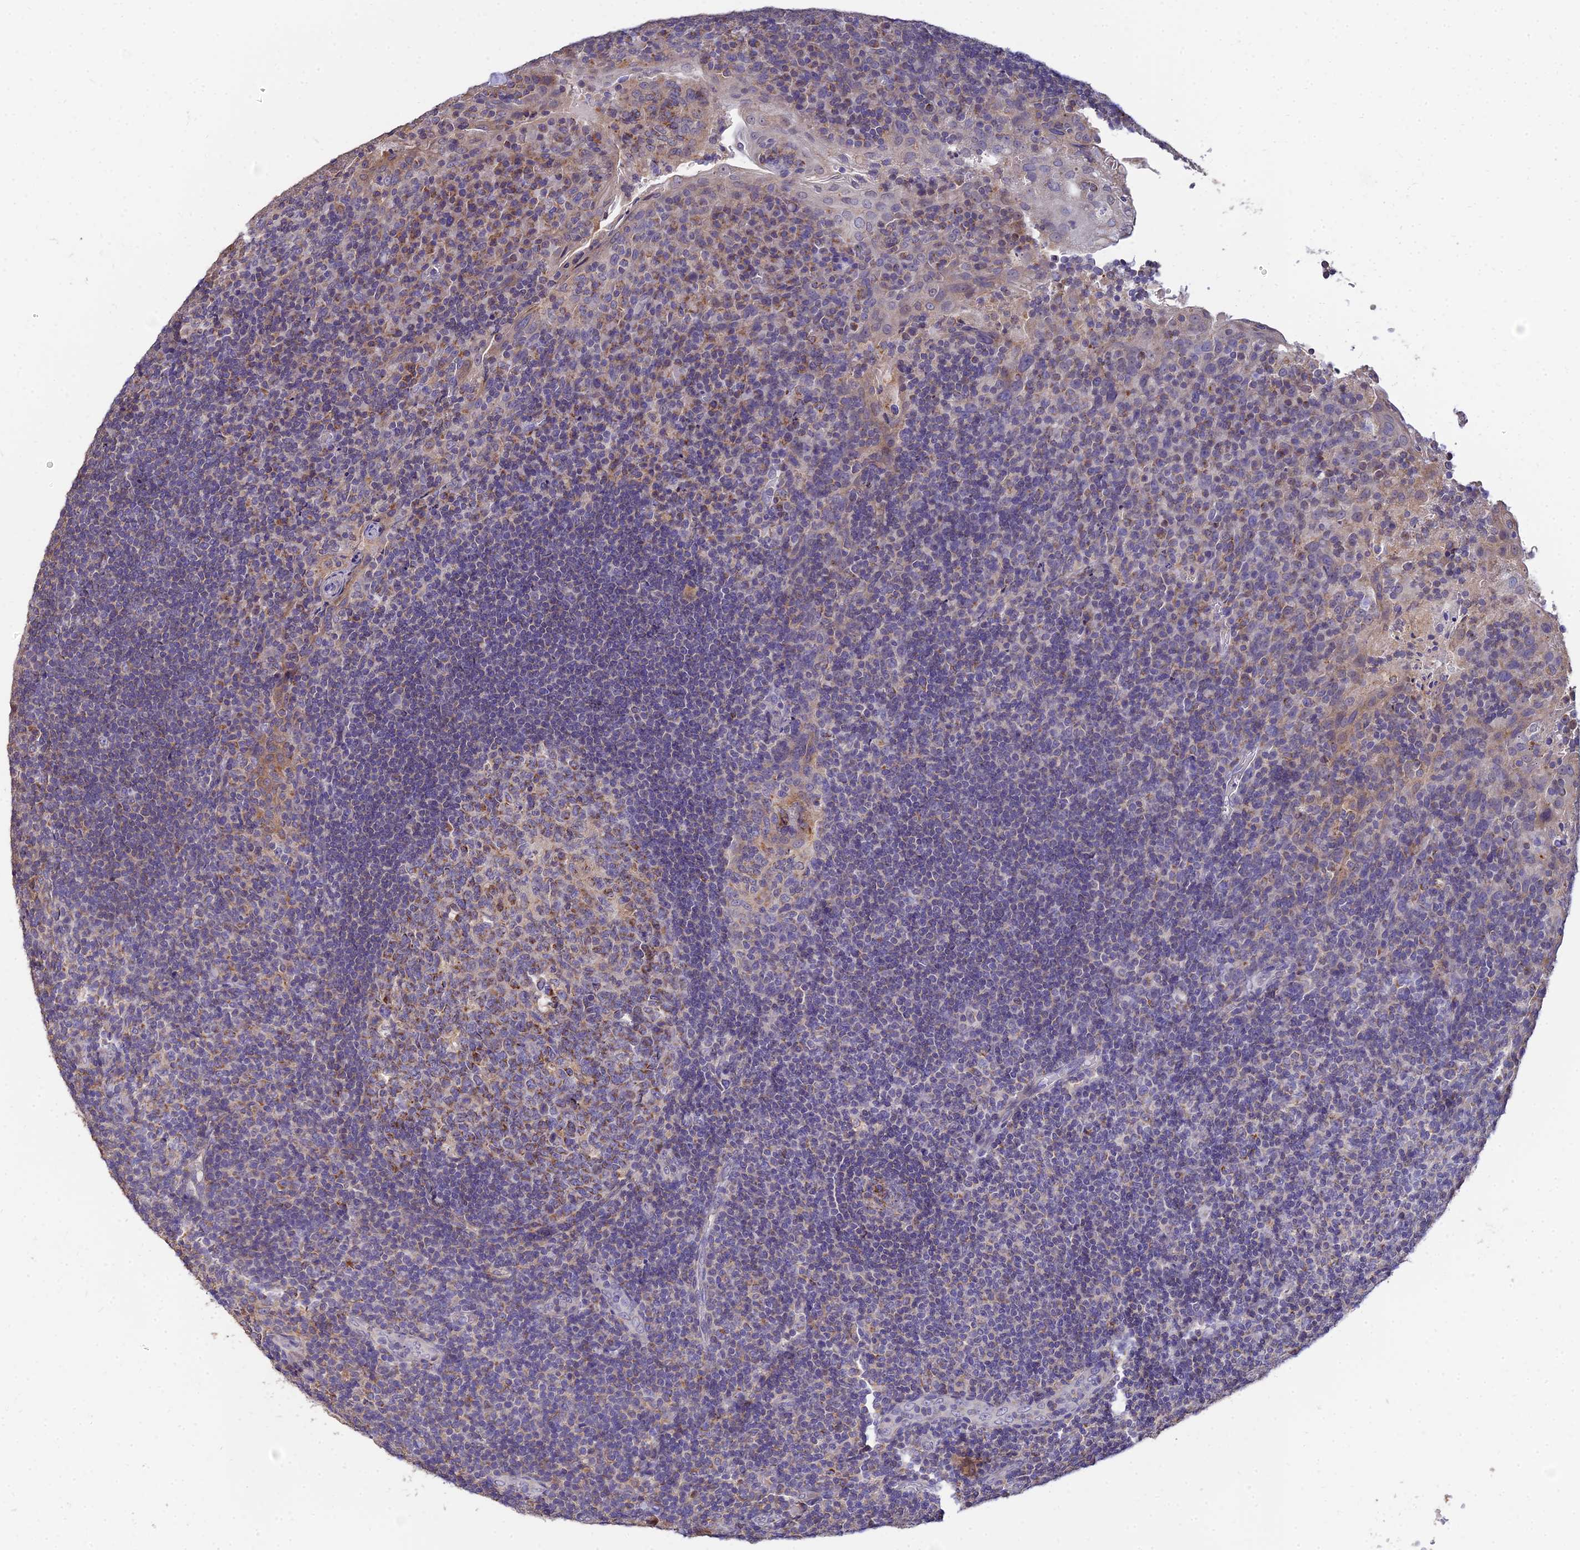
{"staining": {"intensity": "moderate", "quantity": "25%-75%", "location": "cytoplasmic/membranous"}, "tissue": "tonsil", "cell_type": "Germinal center cells", "image_type": "normal", "snomed": [{"axis": "morphology", "description": "Normal tissue, NOS"}, {"axis": "topography", "description": "Tonsil"}], "caption": "High-magnification brightfield microscopy of benign tonsil stained with DAB (brown) and counterstained with hematoxylin (blue). germinal center cells exhibit moderate cytoplasmic/membranous staining is seen in about25%-75% of cells.", "gene": "ARL8A", "patient": {"sex": "male", "age": 17}}